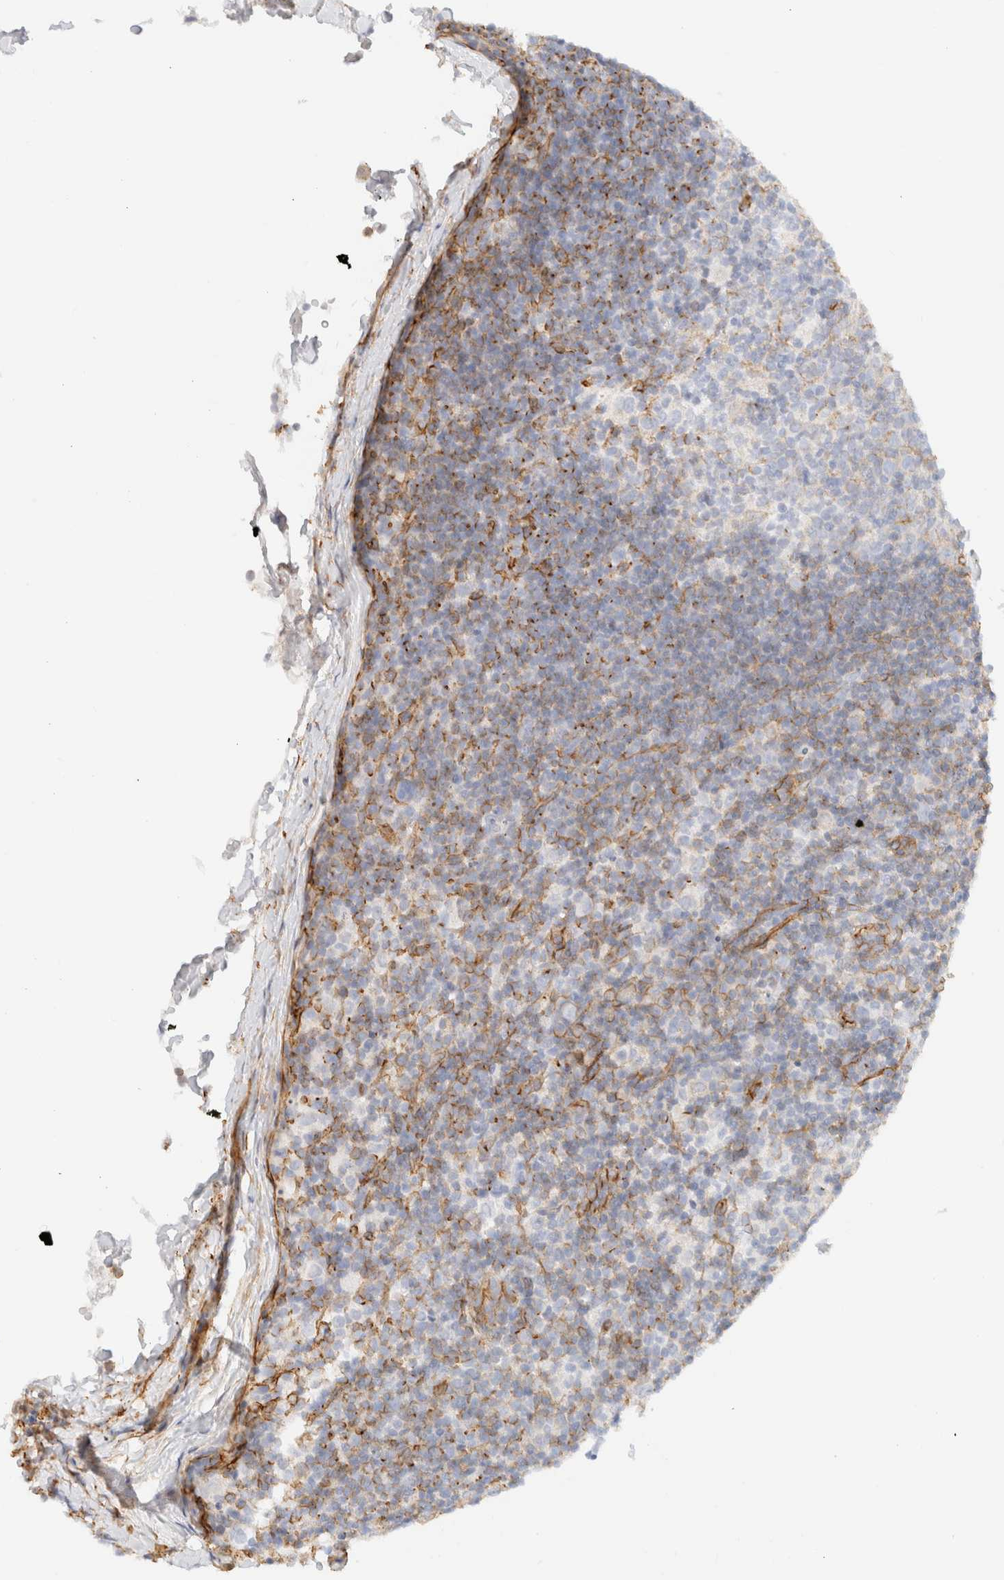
{"staining": {"intensity": "negative", "quantity": "none", "location": "none"}, "tissue": "lymph node", "cell_type": "Germinal center cells", "image_type": "normal", "snomed": [{"axis": "morphology", "description": "Normal tissue, NOS"}, {"axis": "morphology", "description": "Inflammation, NOS"}, {"axis": "topography", "description": "Lymph node"}], "caption": "Immunohistochemistry image of benign lymph node: lymph node stained with DAB demonstrates no significant protein positivity in germinal center cells. (Brightfield microscopy of DAB IHC at high magnification).", "gene": "CYB5R4", "patient": {"sex": "male", "age": 55}}